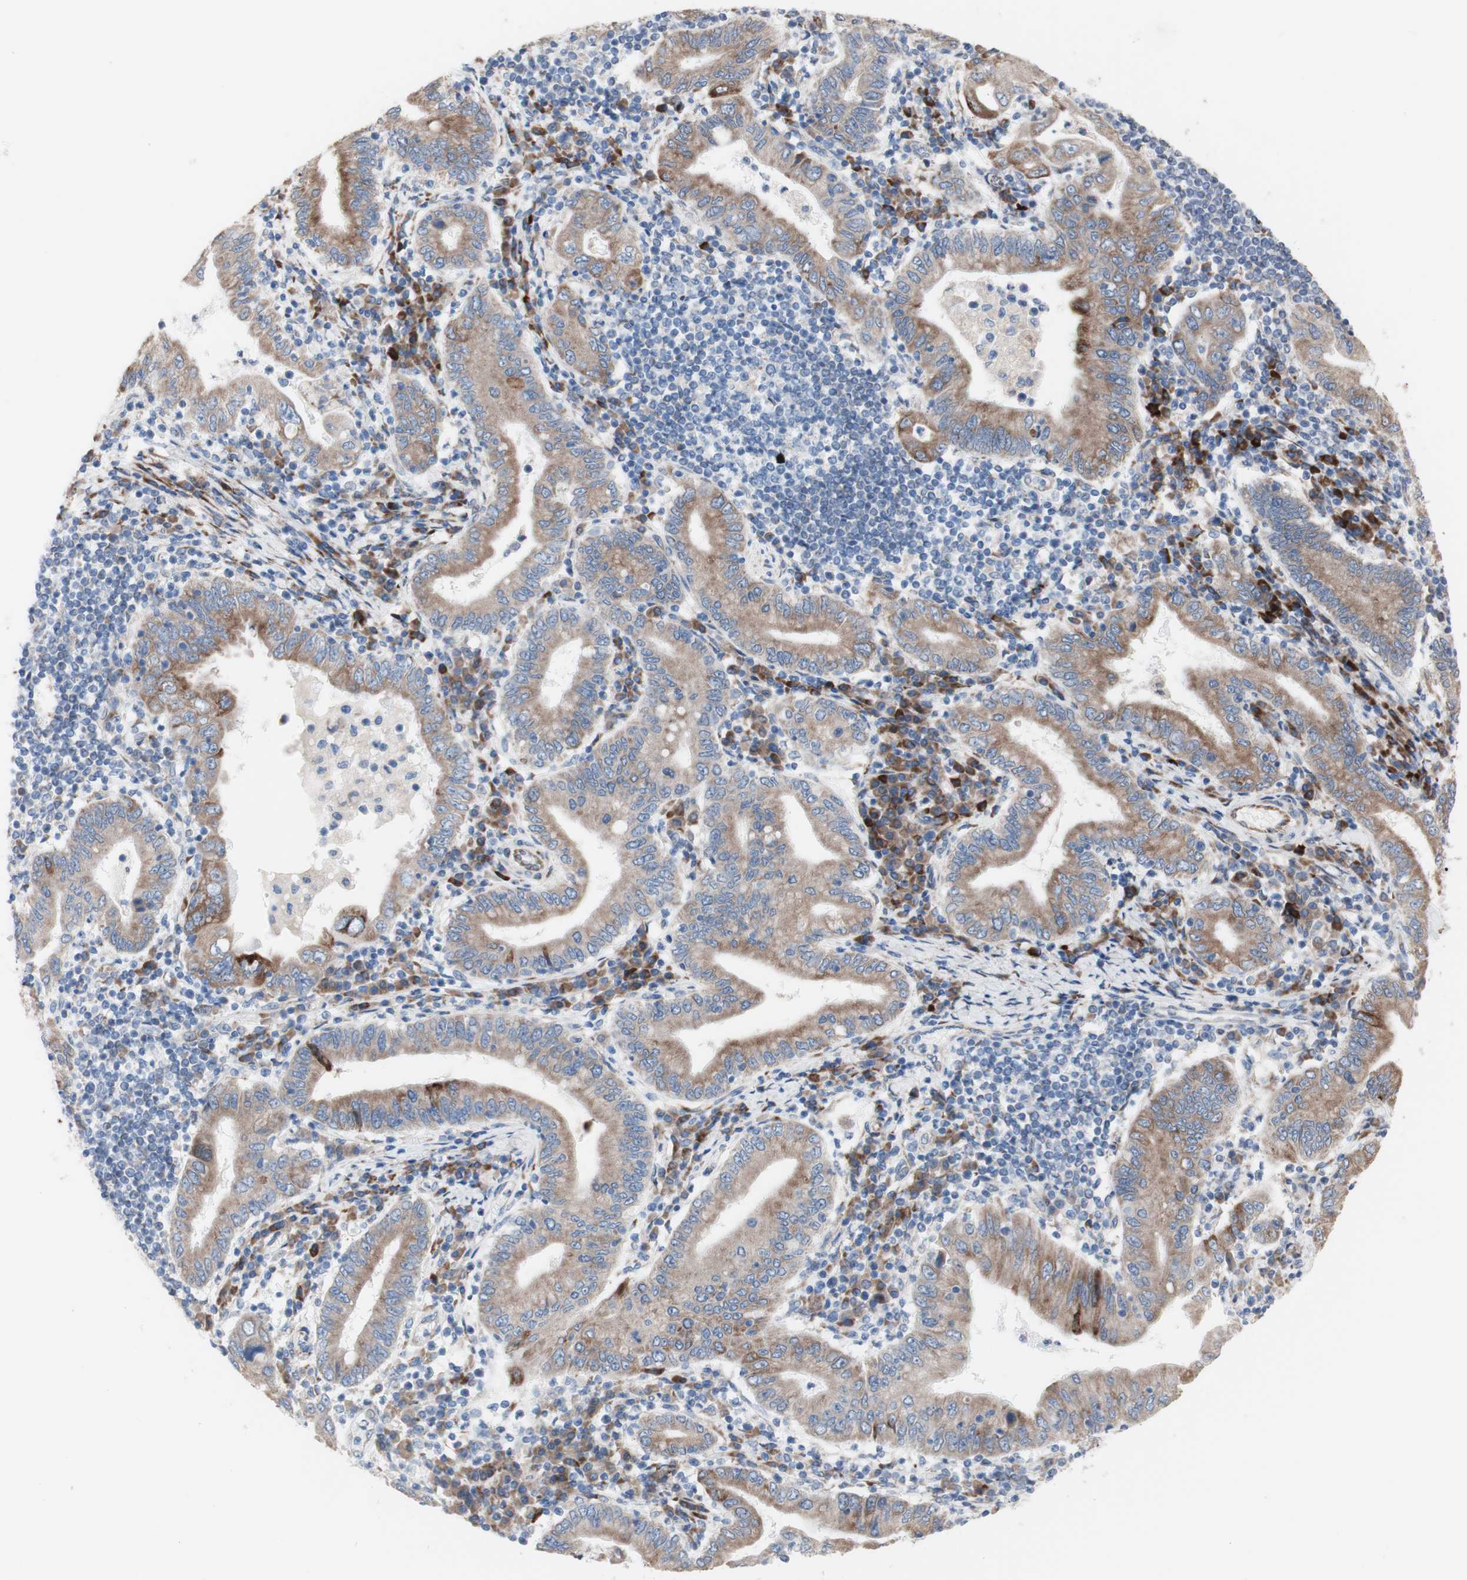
{"staining": {"intensity": "moderate", "quantity": ">75%", "location": "cytoplasmic/membranous"}, "tissue": "stomach cancer", "cell_type": "Tumor cells", "image_type": "cancer", "snomed": [{"axis": "morphology", "description": "Normal tissue, NOS"}, {"axis": "morphology", "description": "Adenocarcinoma, NOS"}, {"axis": "topography", "description": "Esophagus"}, {"axis": "topography", "description": "Stomach, upper"}, {"axis": "topography", "description": "Peripheral nerve tissue"}], "caption": "A brown stain highlights moderate cytoplasmic/membranous positivity of a protein in human stomach cancer (adenocarcinoma) tumor cells.", "gene": "AGPAT5", "patient": {"sex": "male", "age": 62}}